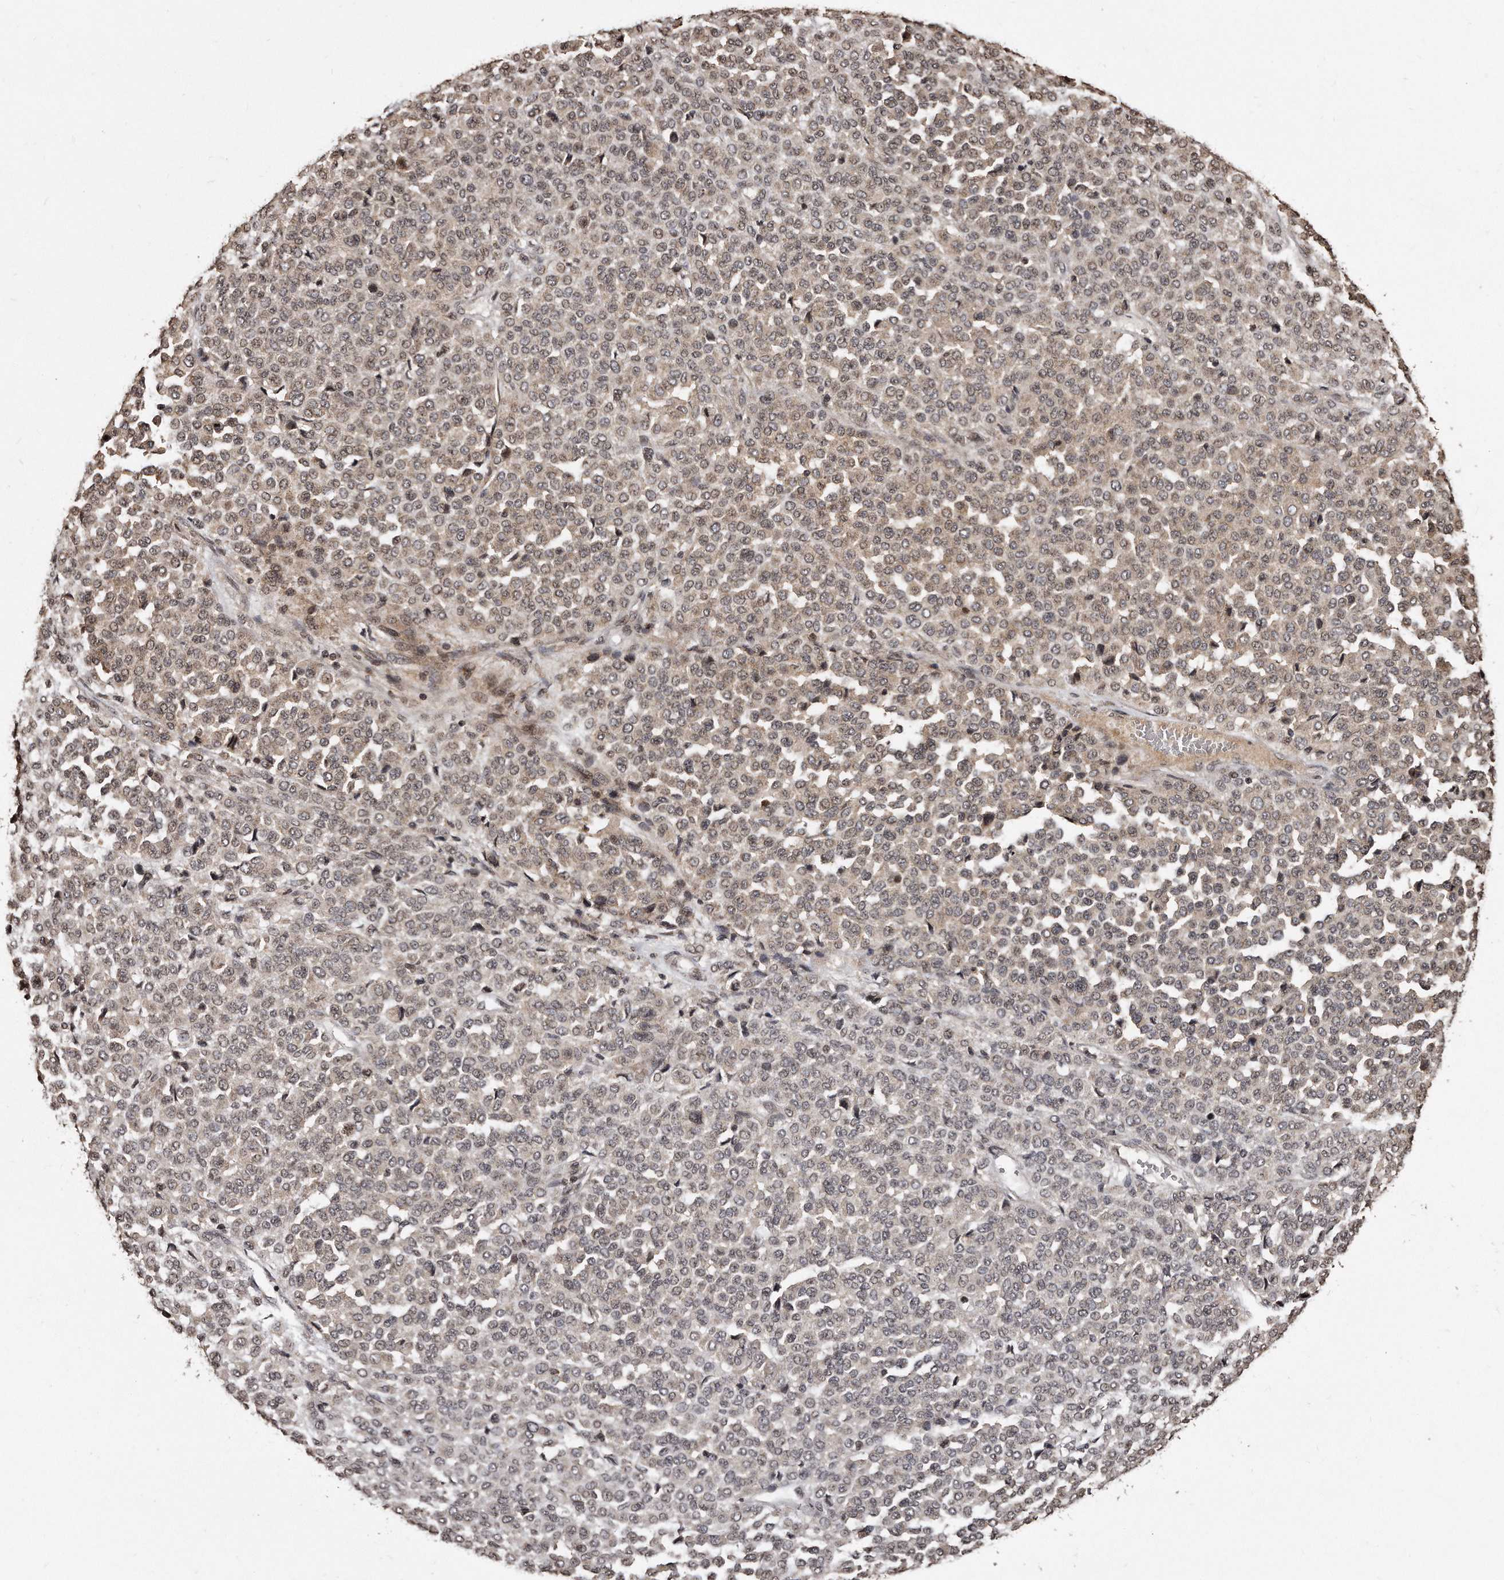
{"staining": {"intensity": "weak", "quantity": ">75%", "location": "cytoplasmic/membranous,nuclear"}, "tissue": "melanoma", "cell_type": "Tumor cells", "image_type": "cancer", "snomed": [{"axis": "morphology", "description": "Malignant melanoma, Metastatic site"}, {"axis": "topography", "description": "Pancreas"}], "caption": "Tumor cells exhibit weak cytoplasmic/membranous and nuclear positivity in about >75% of cells in malignant melanoma (metastatic site).", "gene": "TSHR", "patient": {"sex": "female", "age": 30}}